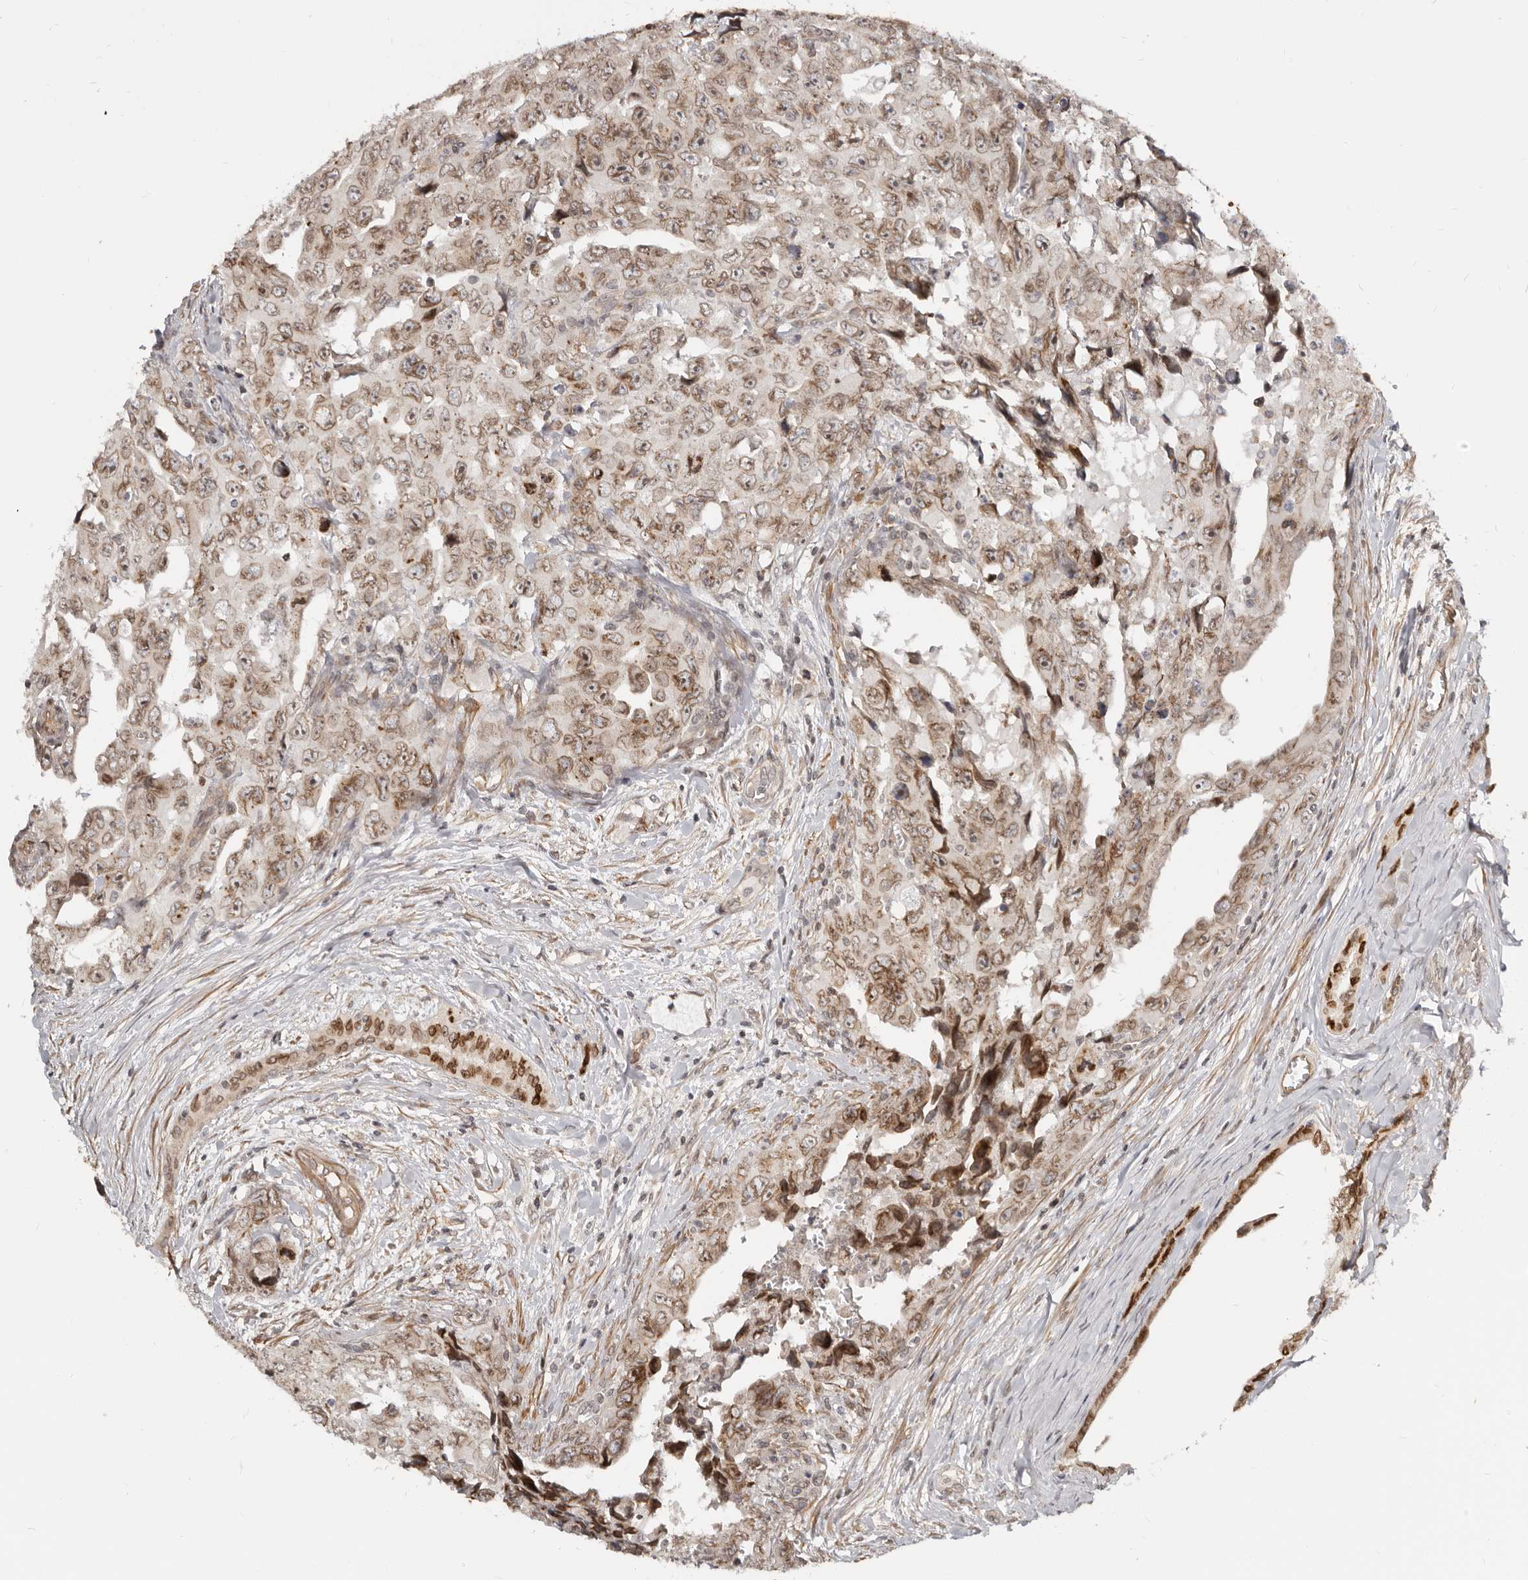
{"staining": {"intensity": "moderate", "quantity": ">75%", "location": "cytoplasmic/membranous,nuclear"}, "tissue": "testis cancer", "cell_type": "Tumor cells", "image_type": "cancer", "snomed": [{"axis": "morphology", "description": "Carcinoma, Embryonal, NOS"}, {"axis": "topography", "description": "Testis"}], "caption": "Human testis cancer (embryonal carcinoma) stained with a protein marker reveals moderate staining in tumor cells.", "gene": "NUP153", "patient": {"sex": "male", "age": 28}}